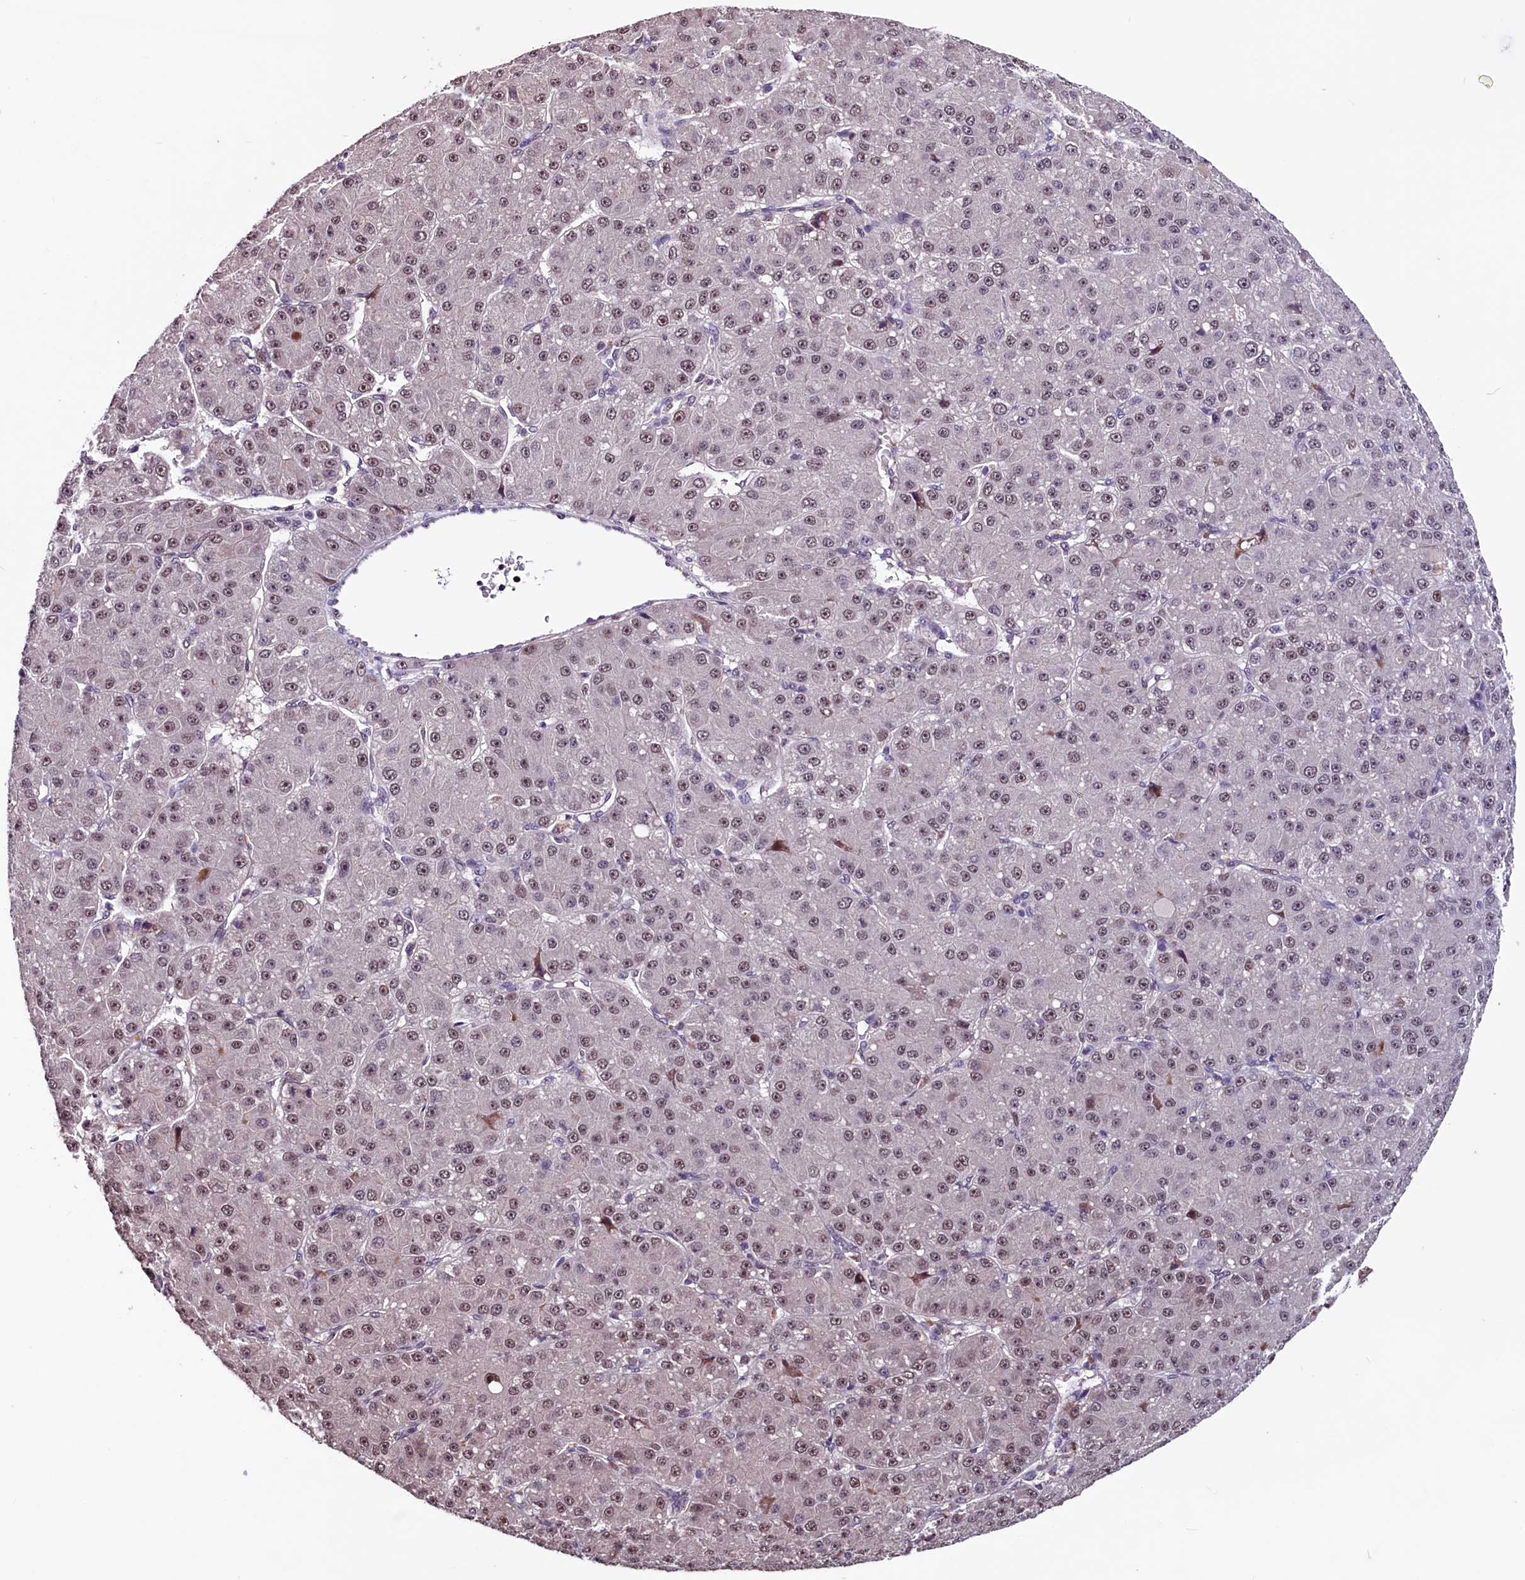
{"staining": {"intensity": "moderate", "quantity": ">75%", "location": "nuclear"}, "tissue": "liver cancer", "cell_type": "Tumor cells", "image_type": "cancer", "snomed": [{"axis": "morphology", "description": "Carcinoma, Hepatocellular, NOS"}, {"axis": "topography", "description": "Liver"}], "caption": "High-power microscopy captured an immunohistochemistry image of liver cancer, revealing moderate nuclear expression in approximately >75% of tumor cells.", "gene": "RNMT", "patient": {"sex": "male", "age": 67}}